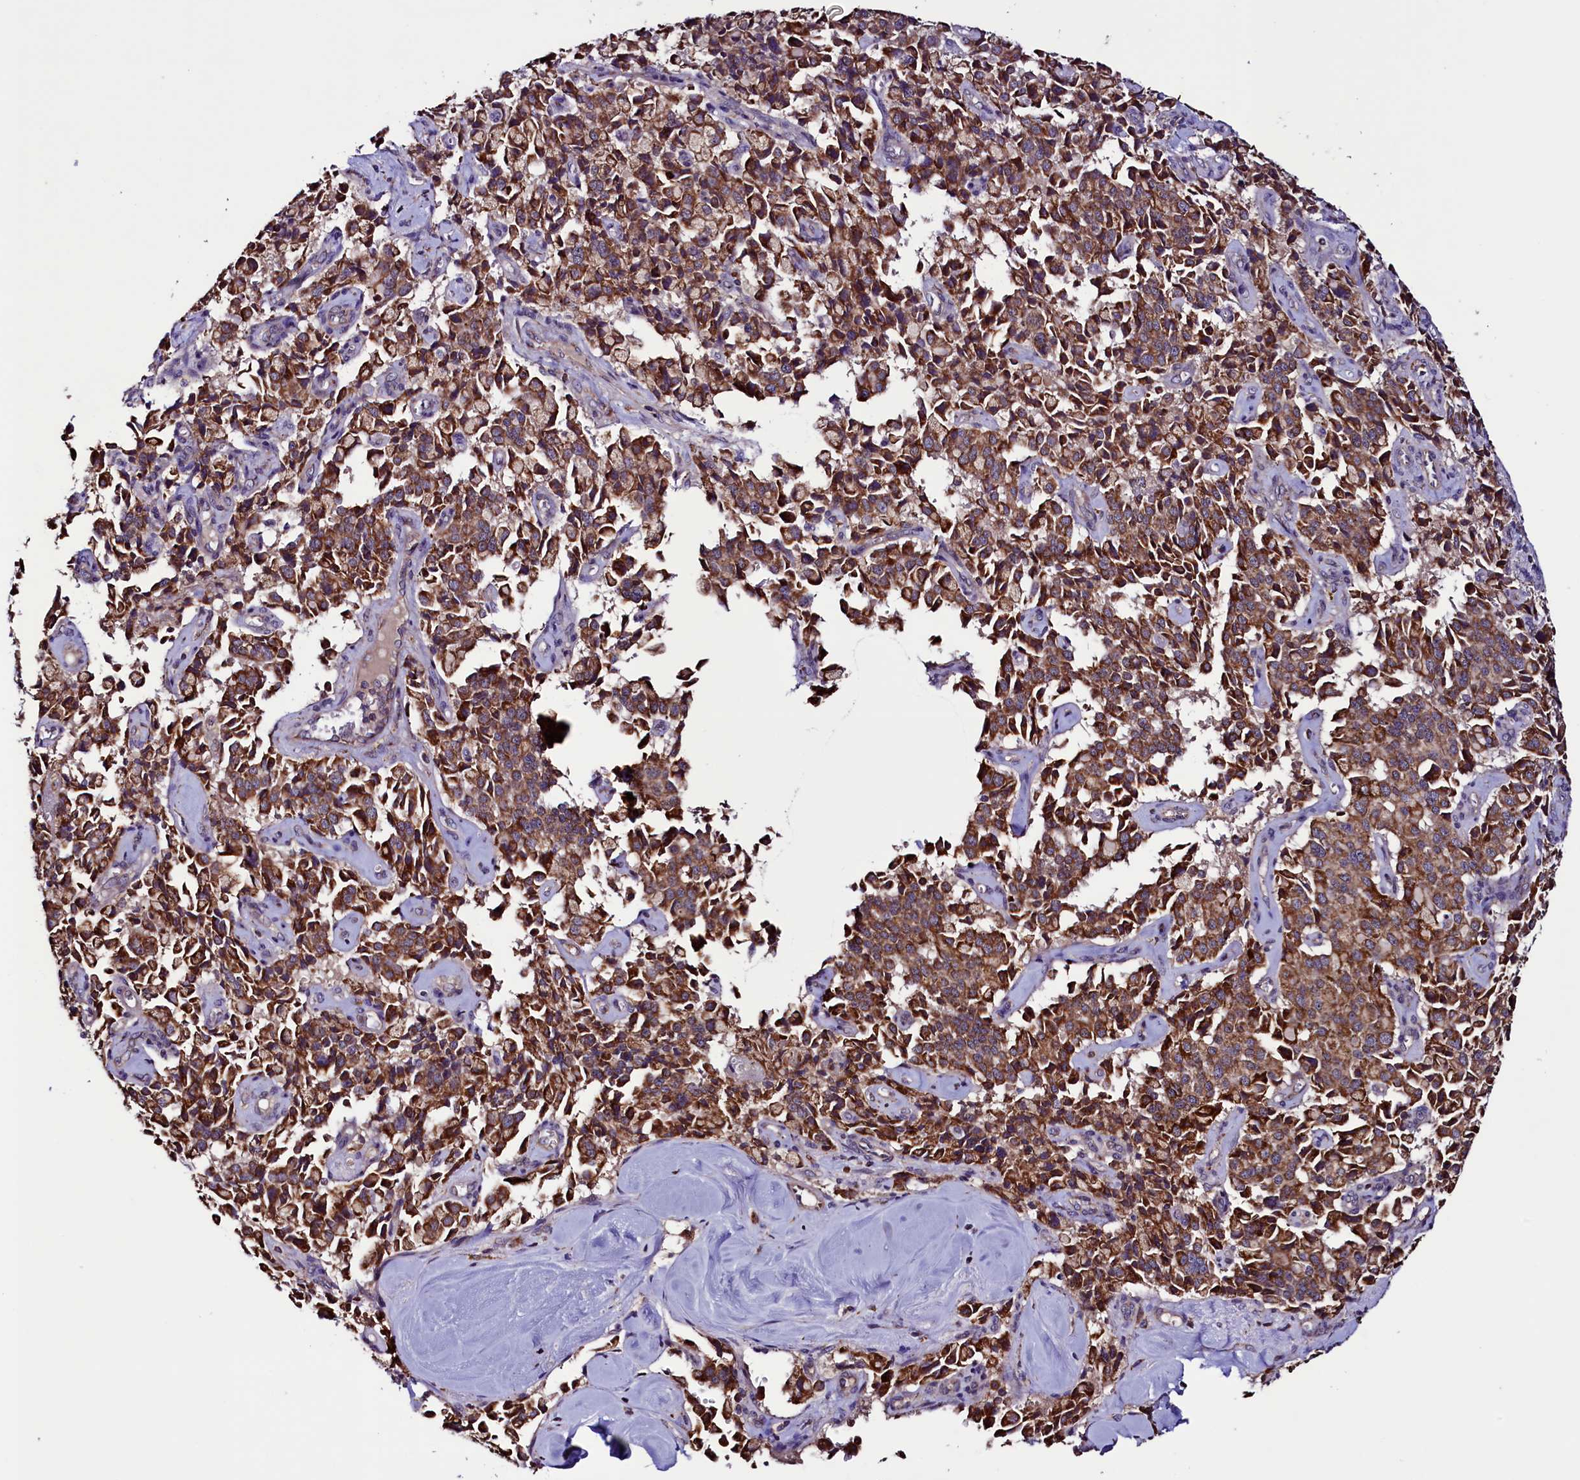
{"staining": {"intensity": "moderate", "quantity": ">75%", "location": "cytoplasmic/membranous"}, "tissue": "pancreatic cancer", "cell_type": "Tumor cells", "image_type": "cancer", "snomed": [{"axis": "morphology", "description": "Adenocarcinoma, NOS"}, {"axis": "topography", "description": "Pancreas"}], "caption": "There is medium levels of moderate cytoplasmic/membranous staining in tumor cells of pancreatic adenocarcinoma, as demonstrated by immunohistochemical staining (brown color).", "gene": "STARD5", "patient": {"sex": "male", "age": 65}}